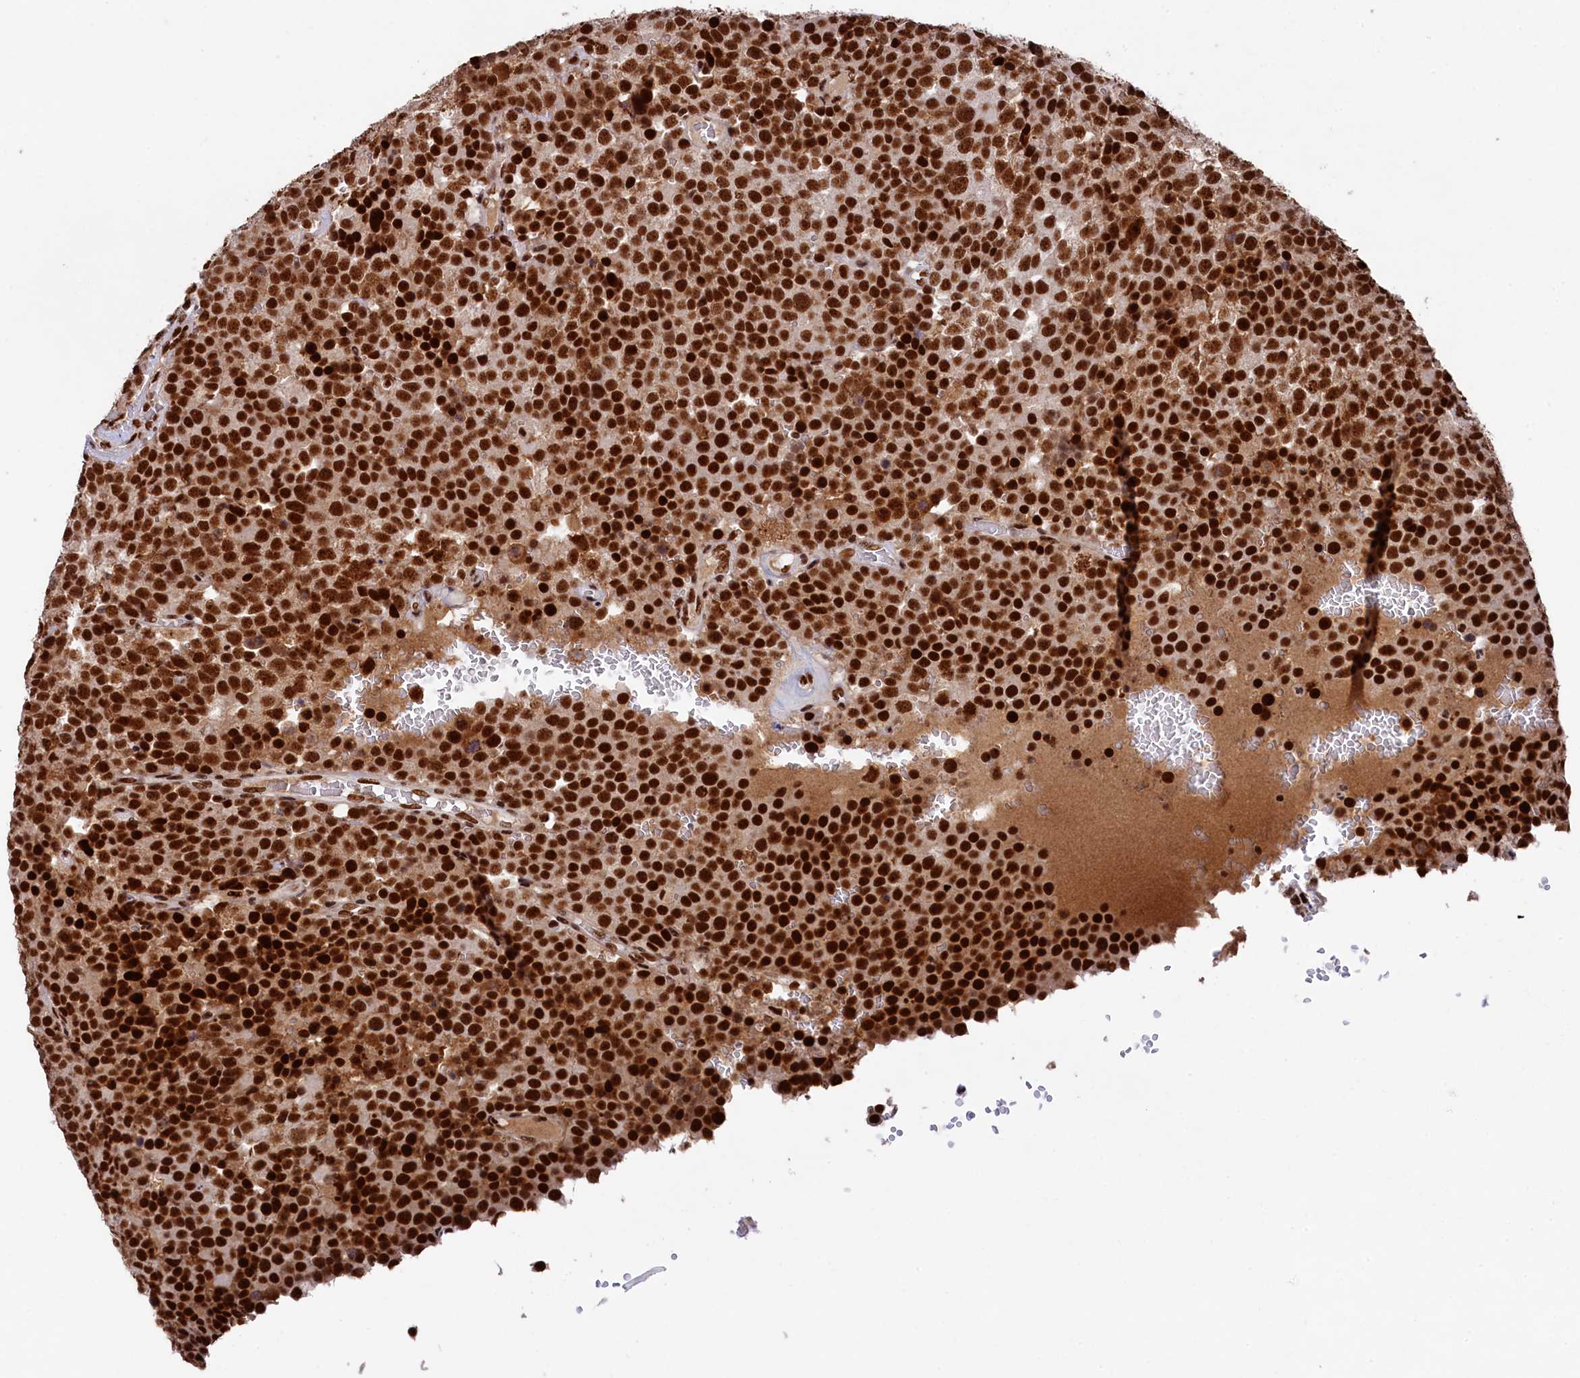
{"staining": {"intensity": "strong", "quantity": ">75%", "location": "nuclear"}, "tissue": "testis cancer", "cell_type": "Tumor cells", "image_type": "cancer", "snomed": [{"axis": "morphology", "description": "Seminoma, NOS"}, {"axis": "topography", "description": "Testis"}], "caption": "Immunohistochemical staining of testis seminoma demonstrates high levels of strong nuclear staining in about >75% of tumor cells.", "gene": "PRPF31", "patient": {"sex": "male", "age": 71}}